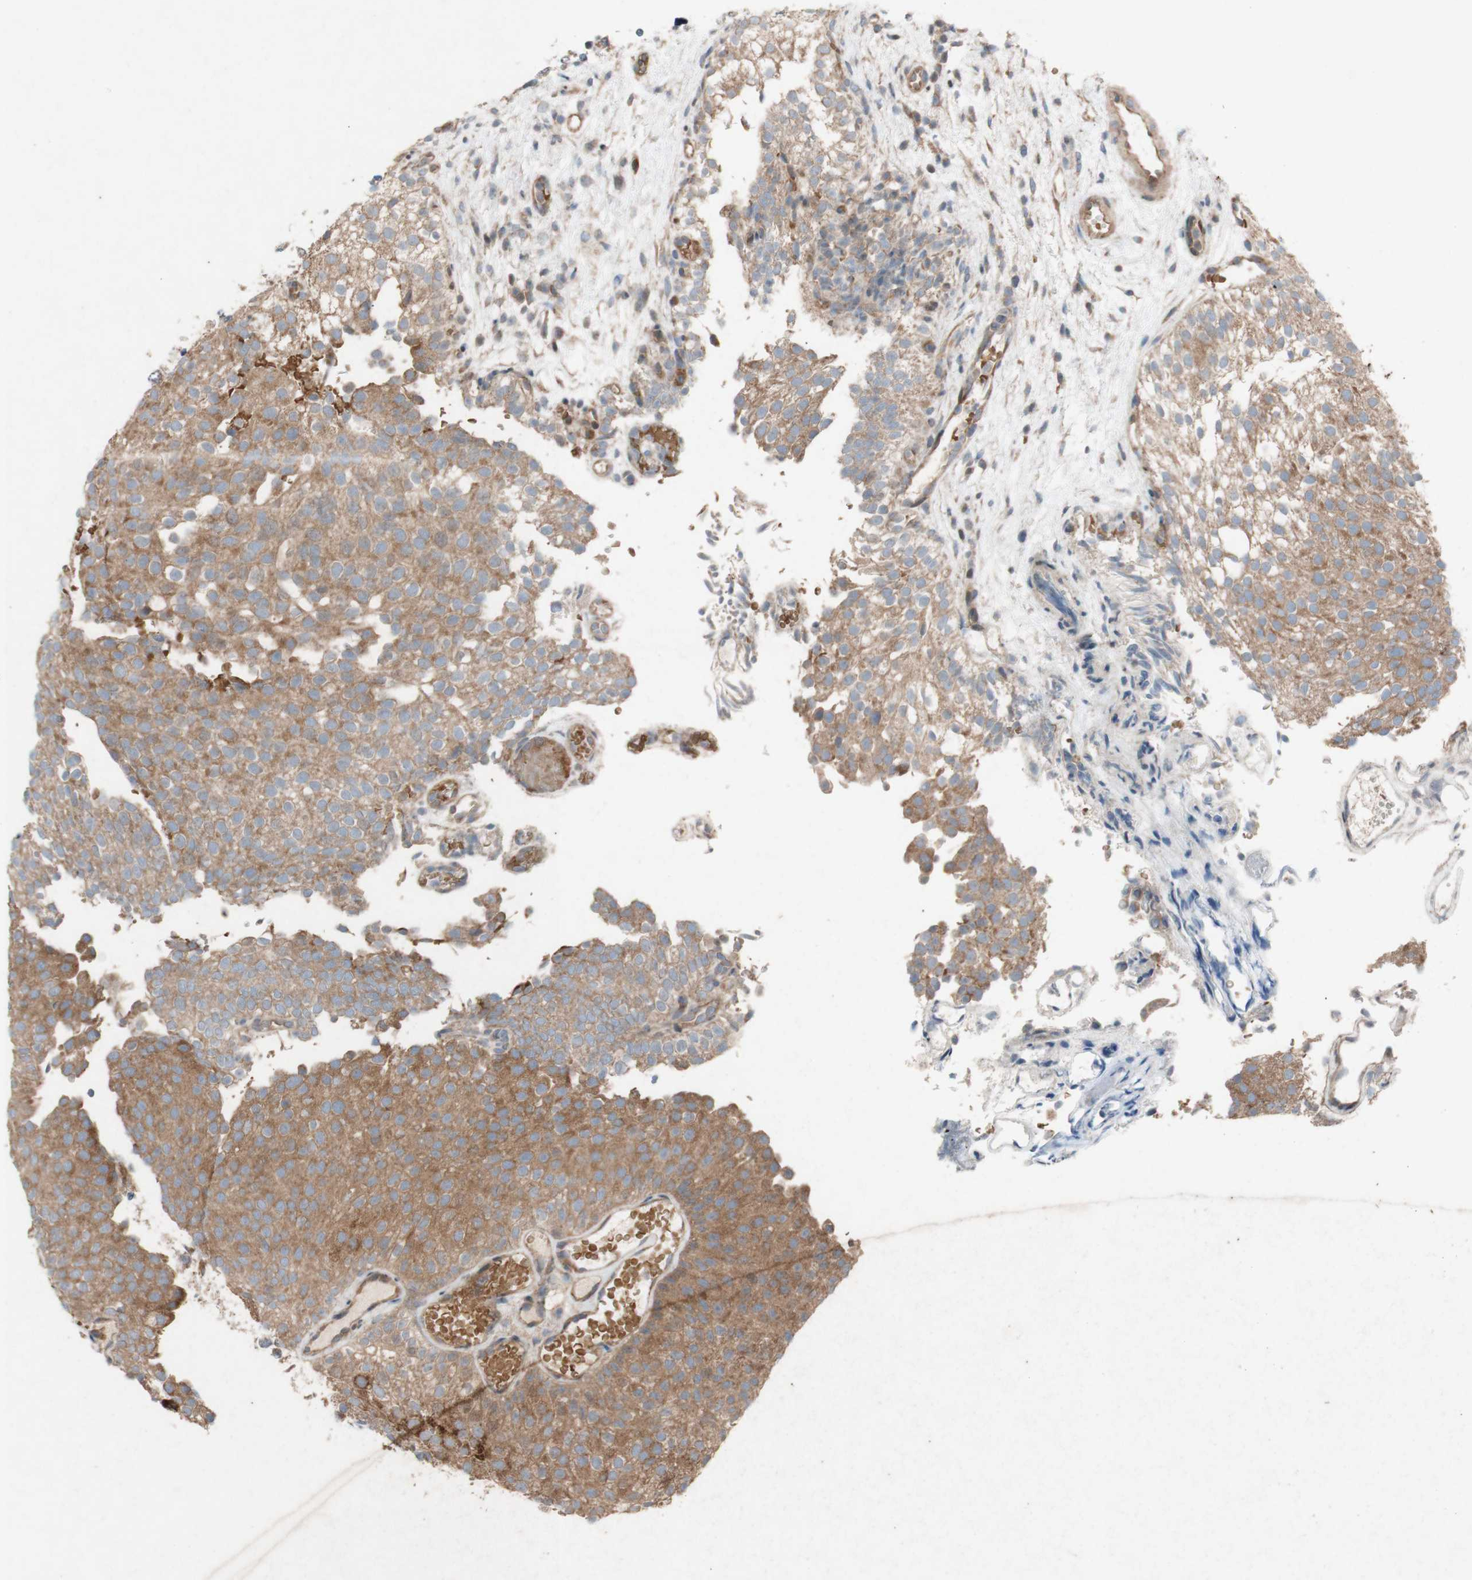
{"staining": {"intensity": "moderate", "quantity": ">75%", "location": "cytoplasmic/membranous"}, "tissue": "urothelial cancer", "cell_type": "Tumor cells", "image_type": "cancer", "snomed": [{"axis": "morphology", "description": "Urothelial carcinoma, Low grade"}, {"axis": "topography", "description": "Urinary bladder"}], "caption": "Immunohistochemical staining of urothelial cancer displays medium levels of moderate cytoplasmic/membranous protein staining in approximately >75% of tumor cells. (Stains: DAB in brown, nuclei in blue, Microscopy: brightfield microscopy at high magnification).", "gene": "TST", "patient": {"sex": "male", "age": 78}}